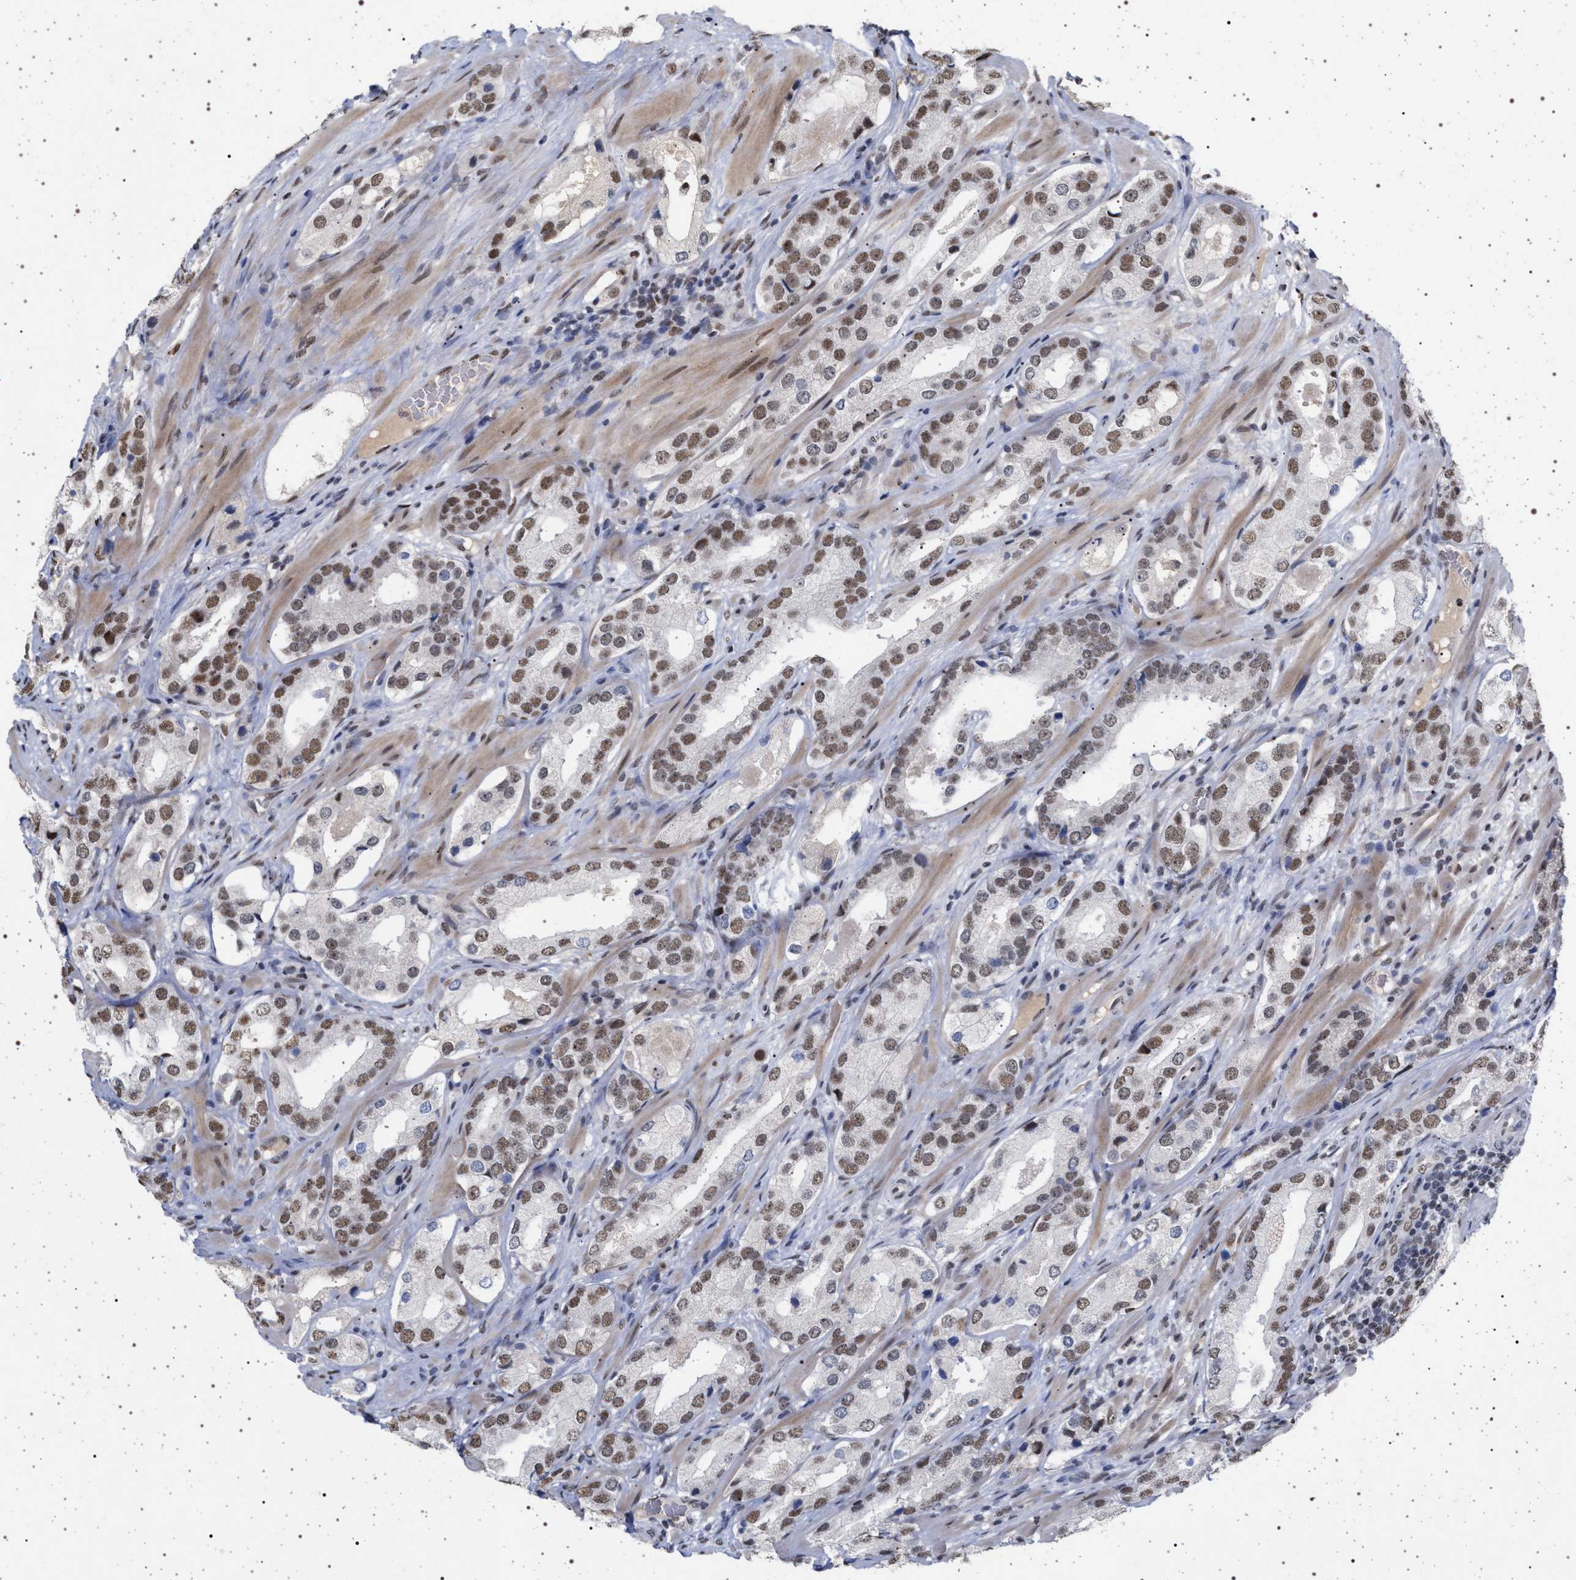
{"staining": {"intensity": "moderate", "quantity": ">75%", "location": "nuclear"}, "tissue": "prostate cancer", "cell_type": "Tumor cells", "image_type": "cancer", "snomed": [{"axis": "morphology", "description": "Adenocarcinoma, High grade"}, {"axis": "topography", "description": "Prostate"}], "caption": "Protein expression analysis of human adenocarcinoma (high-grade) (prostate) reveals moderate nuclear positivity in approximately >75% of tumor cells.", "gene": "PHF12", "patient": {"sex": "male", "age": 63}}